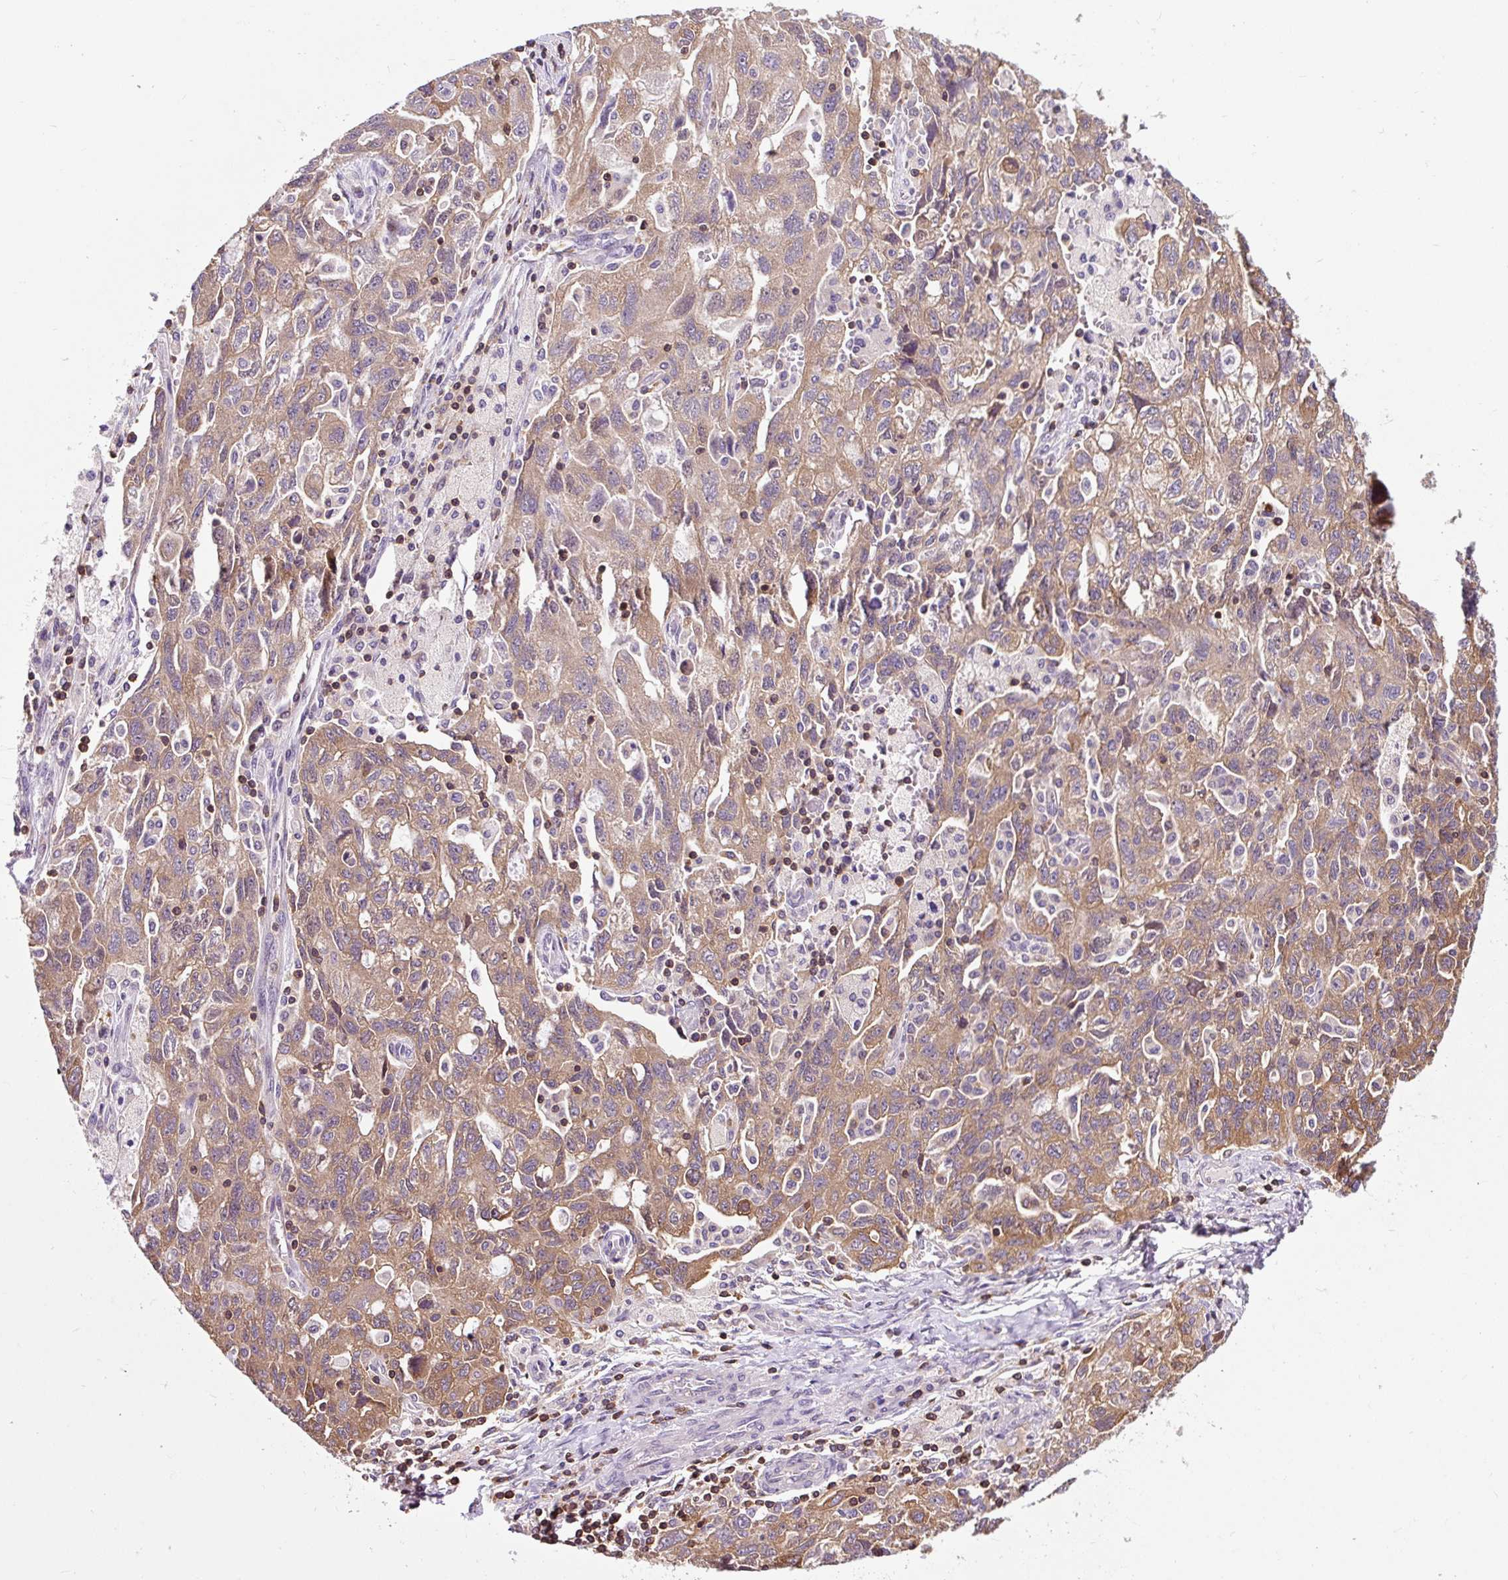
{"staining": {"intensity": "moderate", "quantity": ">75%", "location": "cytoplasmic/membranous"}, "tissue": "ovarian cancer", "cell_type": "Tumor cells", "image_type": "cancer", "snomed": [{"axis": "morphology", "description": "Carcinoma, NOS"}, {"axis": "morphology", "description": "Cystadenocarcinoma, serous, NOS"}, {"axis": "topography", "description": "Ovary"}], "caption": "A medium amount of moderate cytoplasmic/membranous expression is appreciated in about >75% of tumor cells in ovarian cancer tissue.", "gene": "CISD3", "patient": {"sex": "female", "age": 69}}